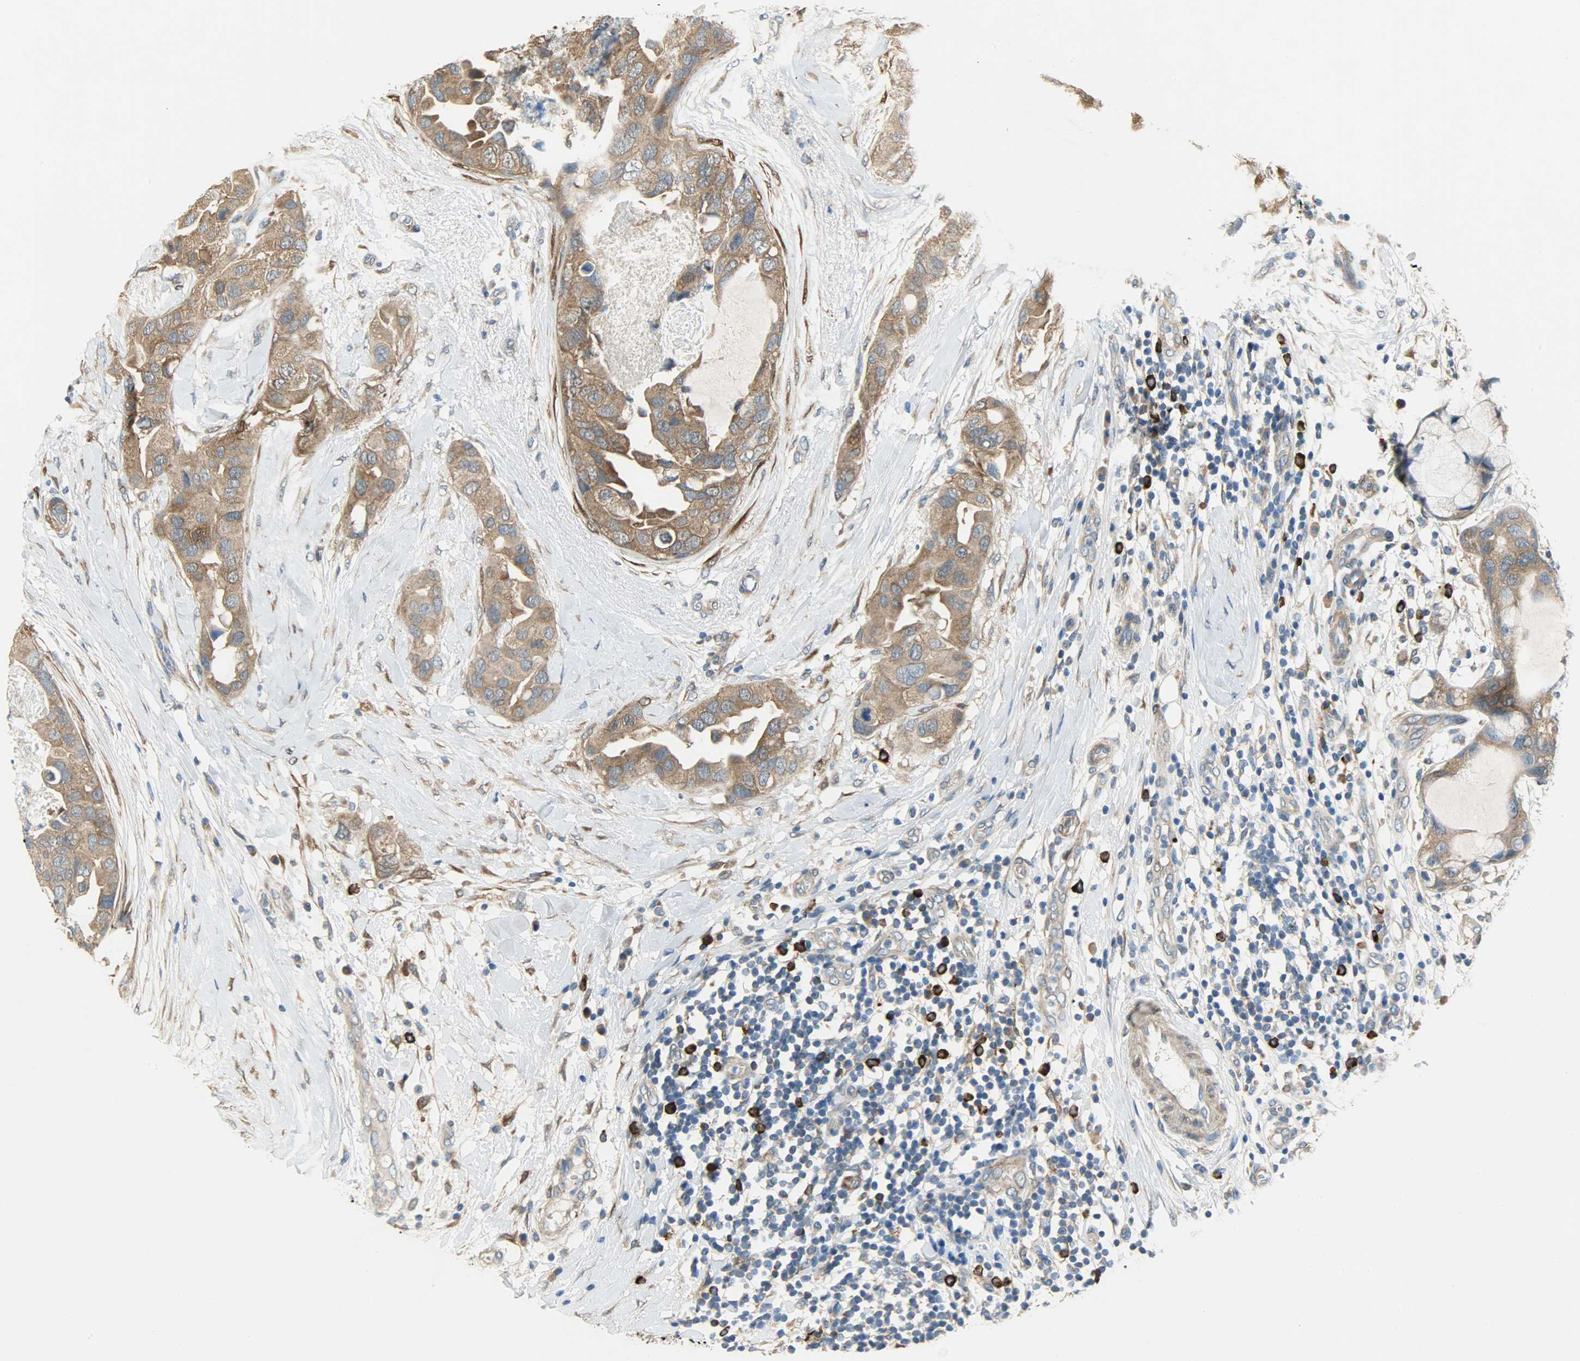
{"staining": {"intensity": "moderate", "quantity": ">75%", "location": "cytoplasmic/membranous"}, "tissue": "breast cancer", "cell_type": "Tumor cells", "image_type": "cancer", "snomed": [{"axis": "morphology", "description": "Duct carcinoma"}, {"axis": "topography", "description": "Breast"}], "caption": "DAB immunohistochemical staining of human breast invasive ductal carcinoma demonstrates moderate cytoplasmic/membranous protein expression in about >75% of tumor cells.", "gene": "C1orf198", "patient": {"sex": "female", "age": 40}}